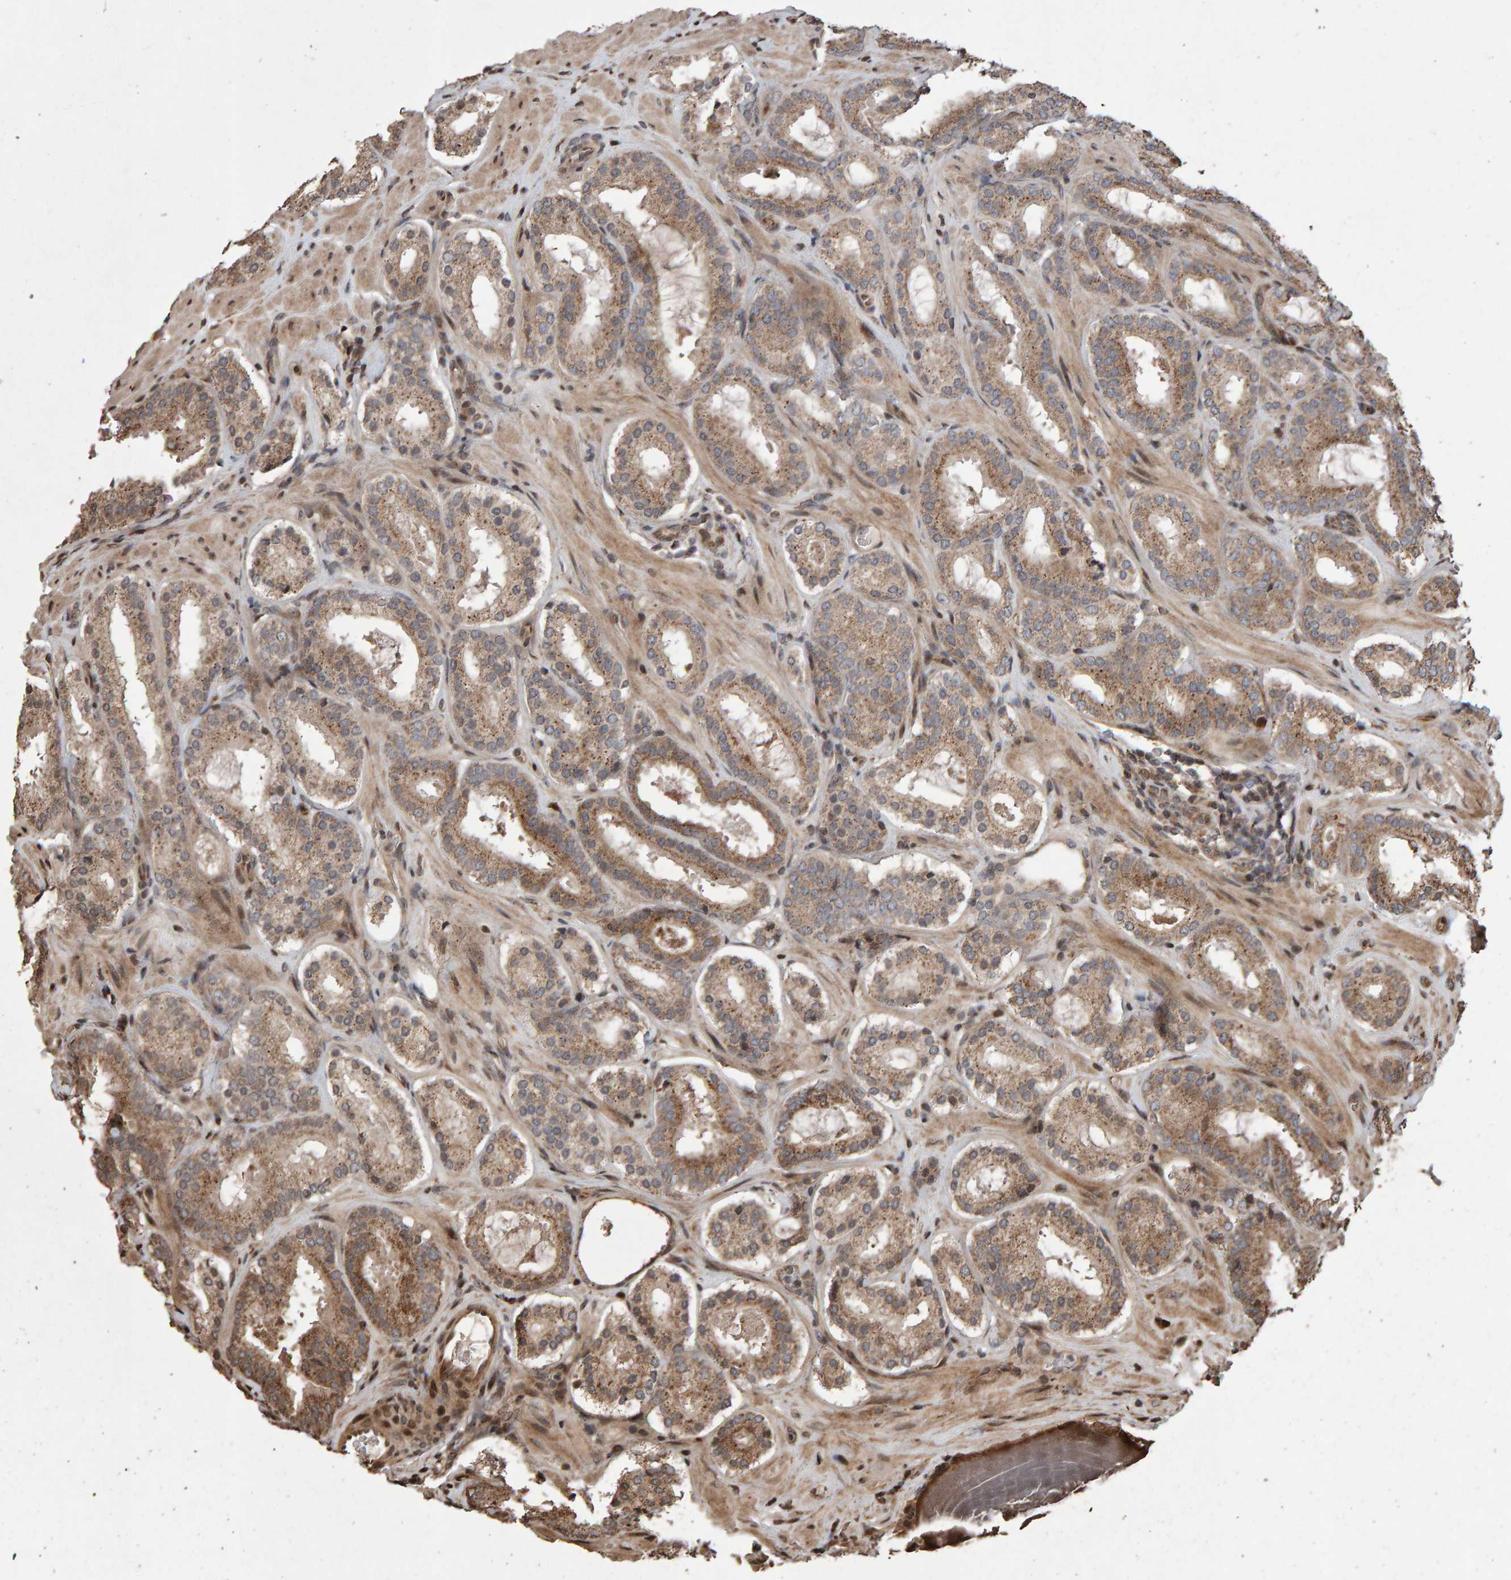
{"staining": {"intensity": "moderate", "quantity": ">75%", "location": "cytoplasmic/membranous"}, "tissue": "prostate cancer", "cell_type": "Tumor cells", "image_type": "cancer", "snomed": [{"axis": "morphology", "description": "Adenocarcinoma, Low grade"}, {"axis": "topography", "description": "Prostate"}], "caption": "A brown stain shows moderate cytoplasmic/membranous expression of a protein in human prostate cancer (low-grade adenocarcinoma) tumor cells.", "gene": "OSBP2", "patient": {"sex": "male", "age": 69}}